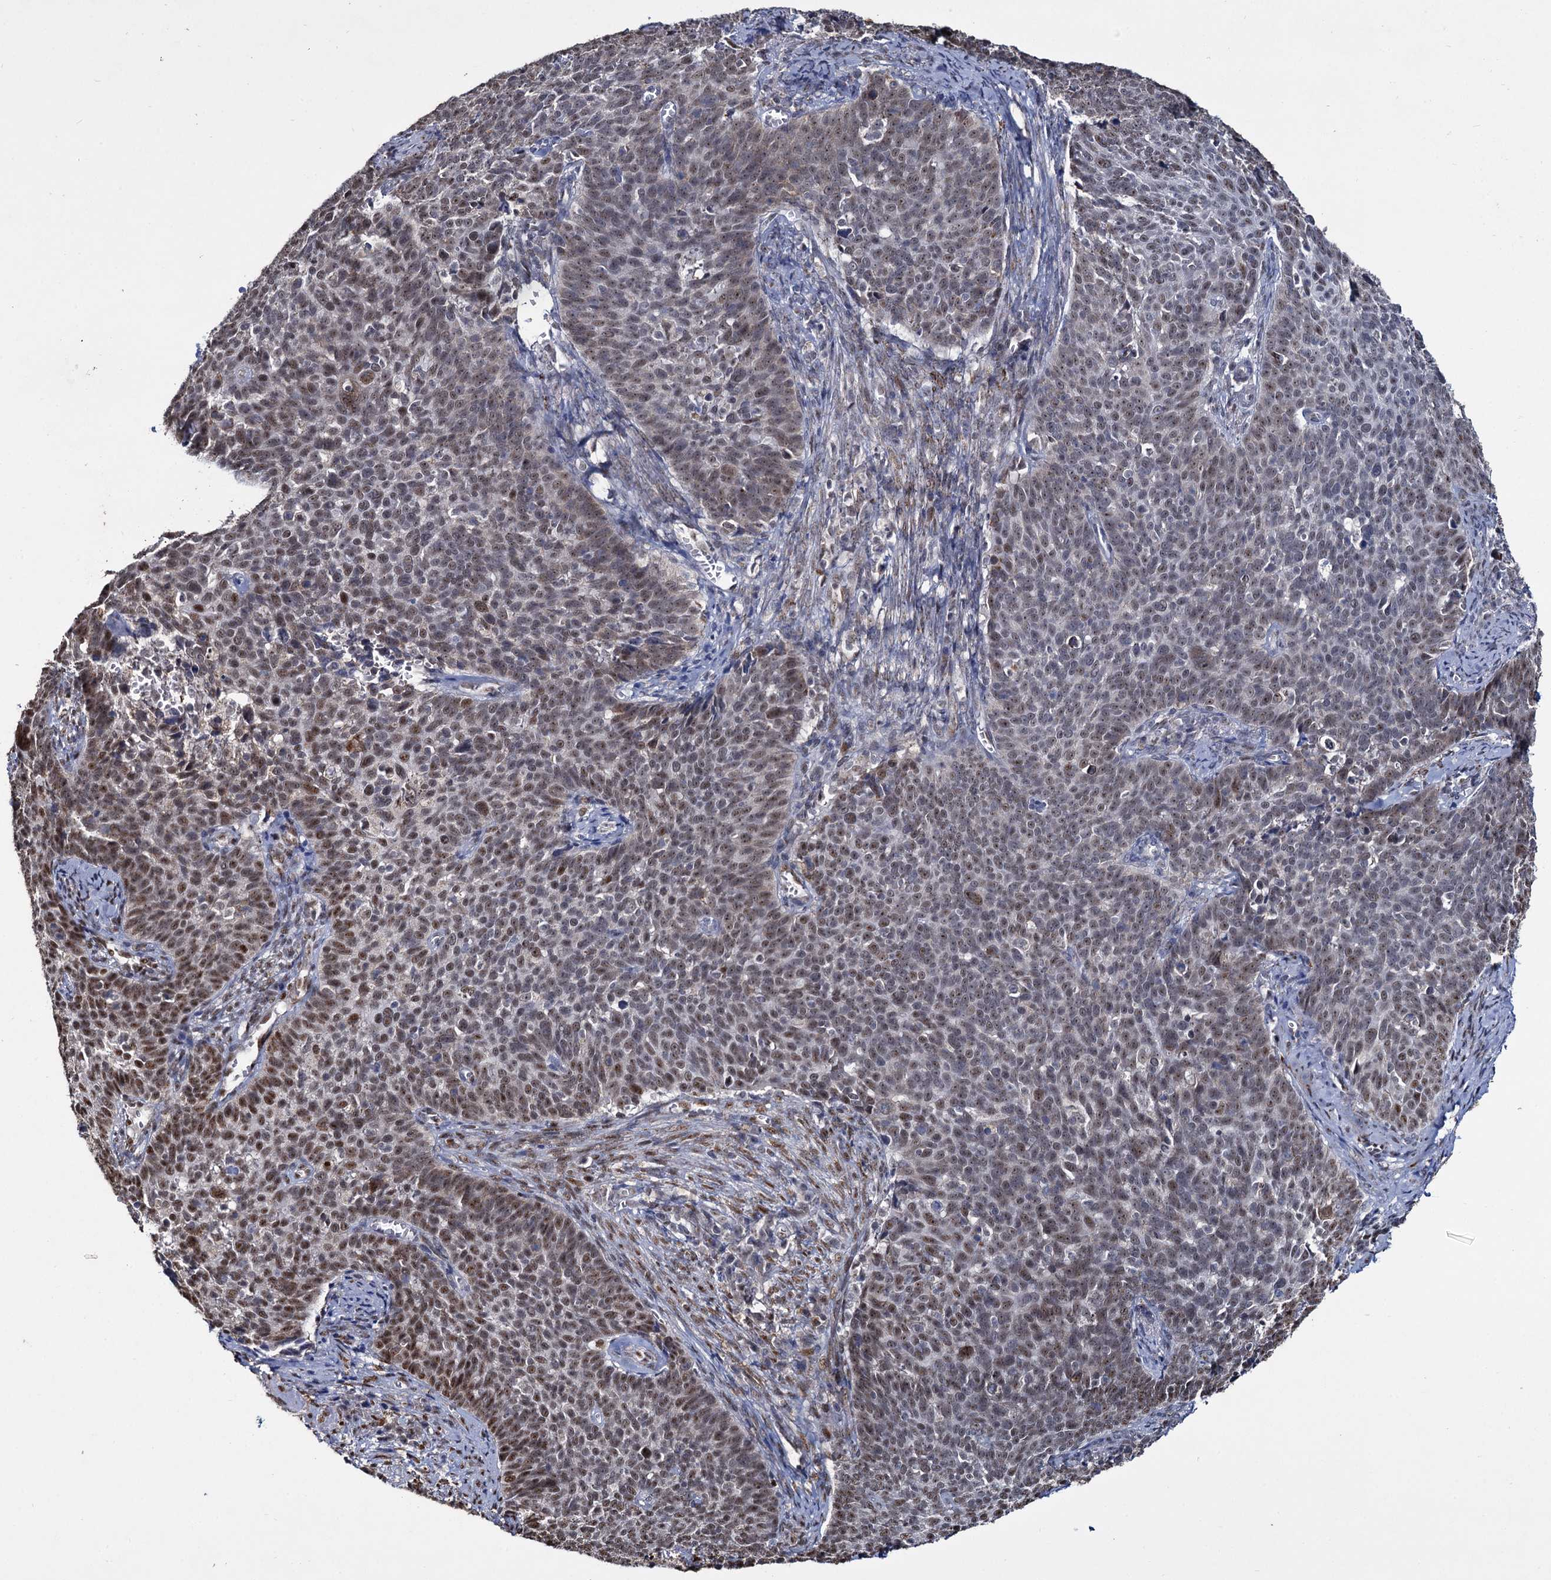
{"staining": {"intensity": "moderate", "quantity": "25%-75%", "location": "nuclear"}, "tissue": "cervical cancer", "cell_type": "Tumor cells", "image_type": "cancer", "snomed": [{"axis": "morphology", "description": "Squamous cell carcinoma, NOS"}, {"axis": "topography", "description": "Cervix"}], "caption": "Moderate nuclear staining is appreciated in about 25%-75% of tumor cells in cervical squamous cell carcinoma.", "gene": "RPUSD4", "patient": {"sex": "female", "age": 39}}